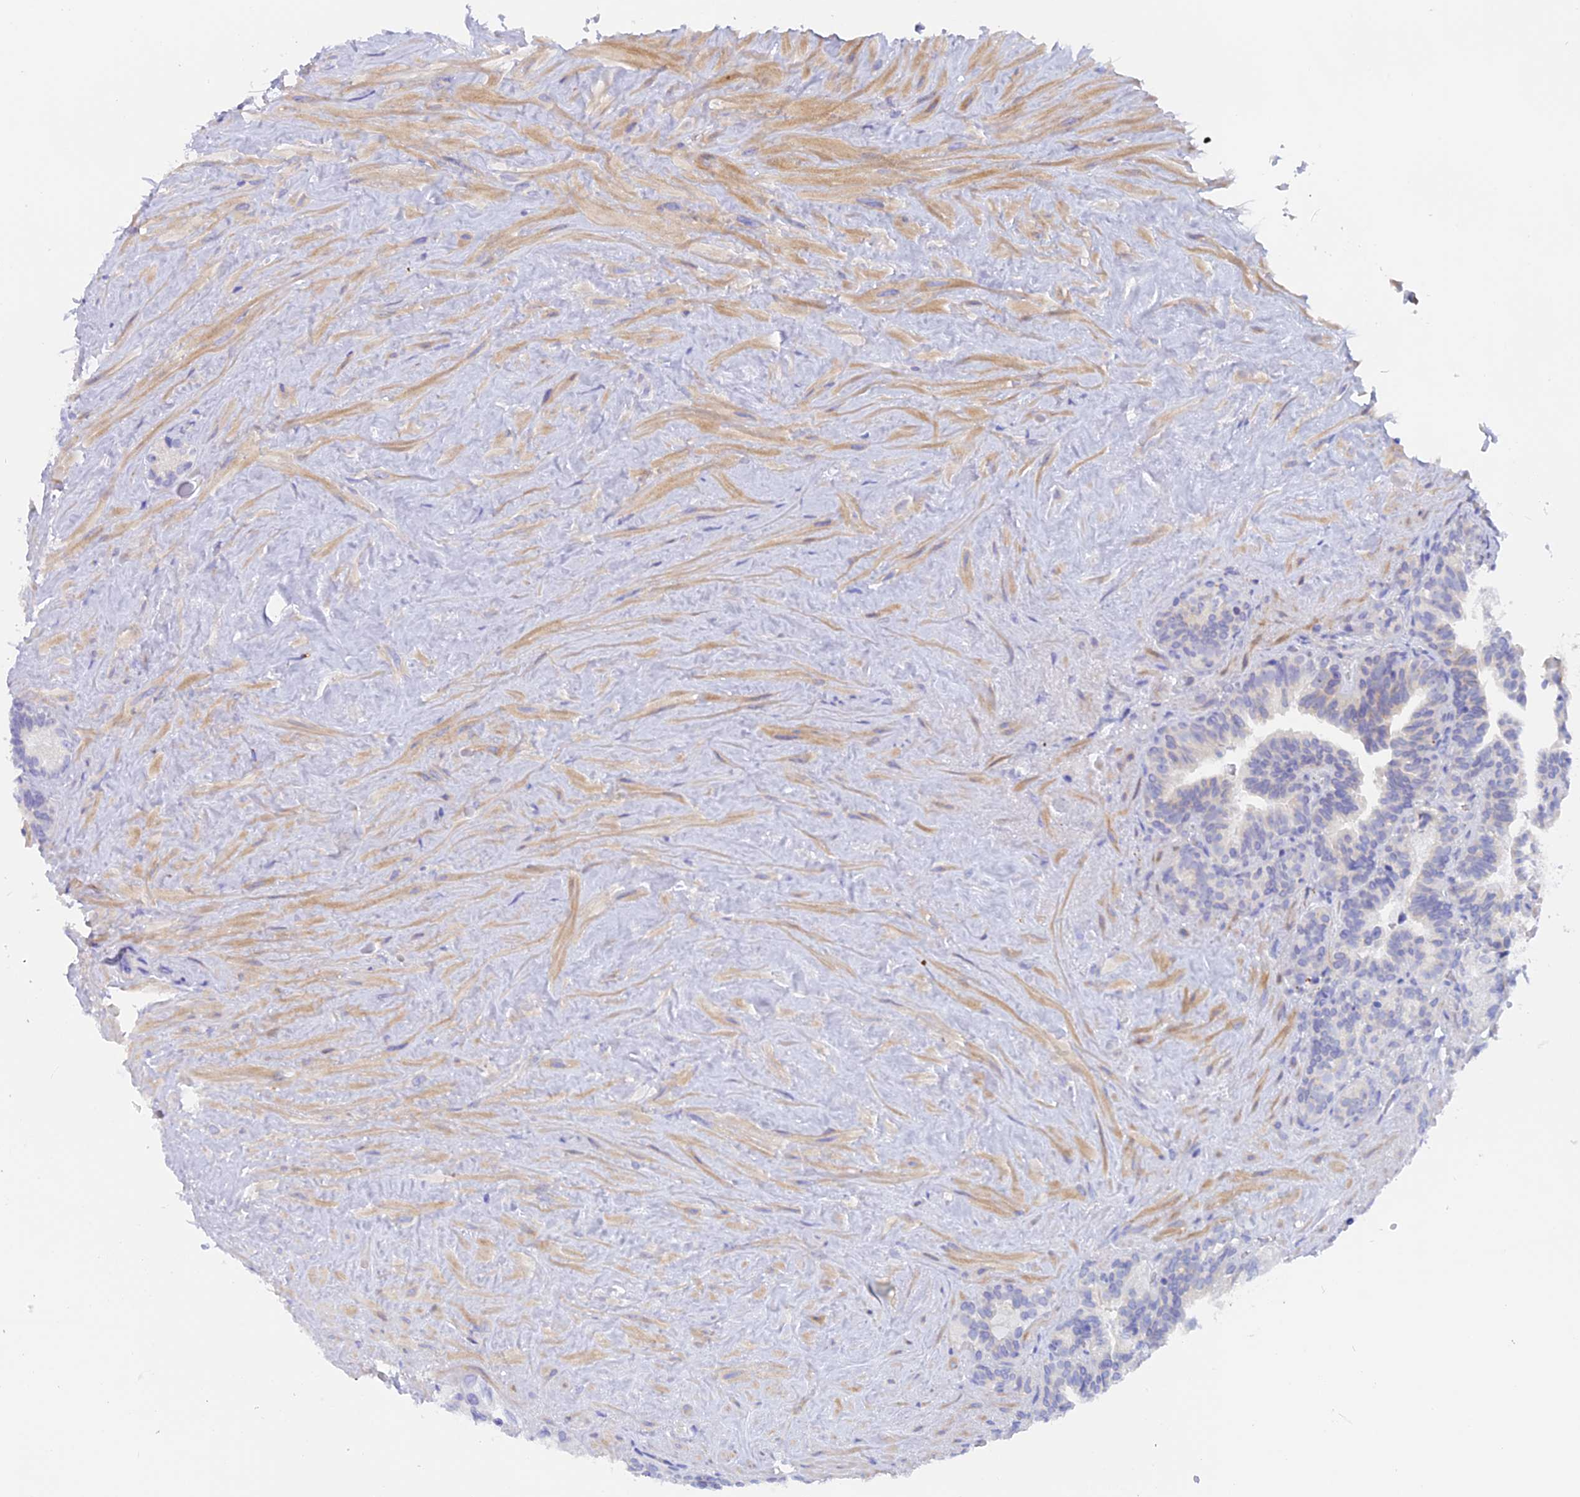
{"staining": {"intensity": "negative", "quantity": "none", "location": "none"}, "tissue": "seminal vesicle", "cell_type": "Glandular cells", "image_type": "normal", "snomed": [{"axis": "morphology", "description": "Normal tissue, NOS"}, {"axis": "topography", "description": "Seminal veicle"}], "caption": "Immunohistochemistry histopathology image of benign human seminal vesicle stained for a protein (brown), which shows no staining in glandular cells.", "gene": "GLB1L", "patient": {"sex": "male", "age": 68}}